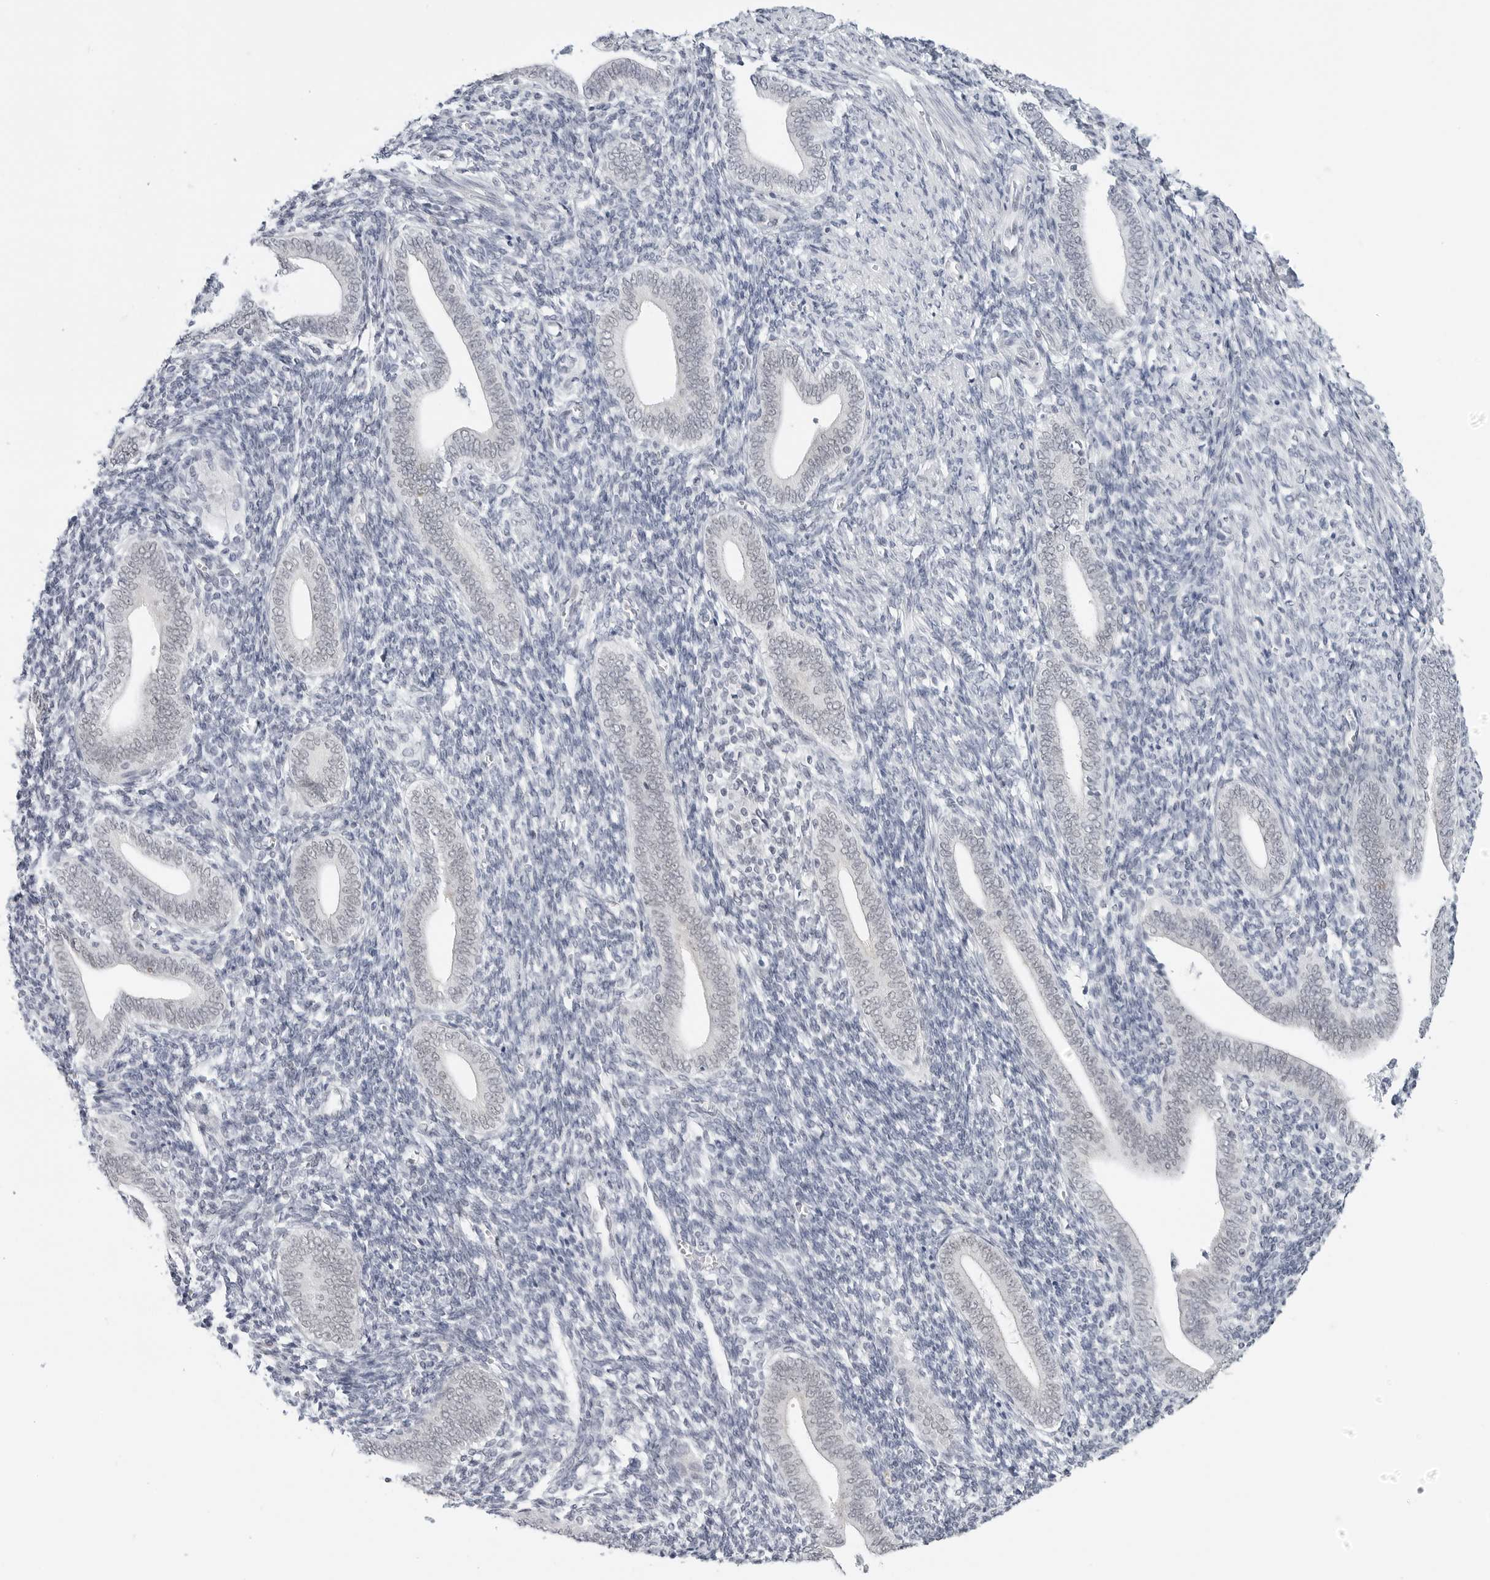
{"staining": {"intensity": "negative", "quantity": "none", "location": "none"}, "tissue": "endometrium", "cell_type": "Cells in endometrial stroma", "image_type": "normal", "snomed": [{"axis": "morphology", "description": "Normal tissue, NOS"}, {"axis": "topography", "description": "Uterus"}, {"axis": "topography", "description": "Endometrium"}], "caption": "Cells in endometrial stroma are negative for brown protein staining in normal endometrium. The staining is performed using DAB (3,3'-diaminobenzidine) brown chromogen with nuclei counter-stained in using hematoxylin.", "gene": "TSEN2", "patient": {"sex": "female", "age": 33}}